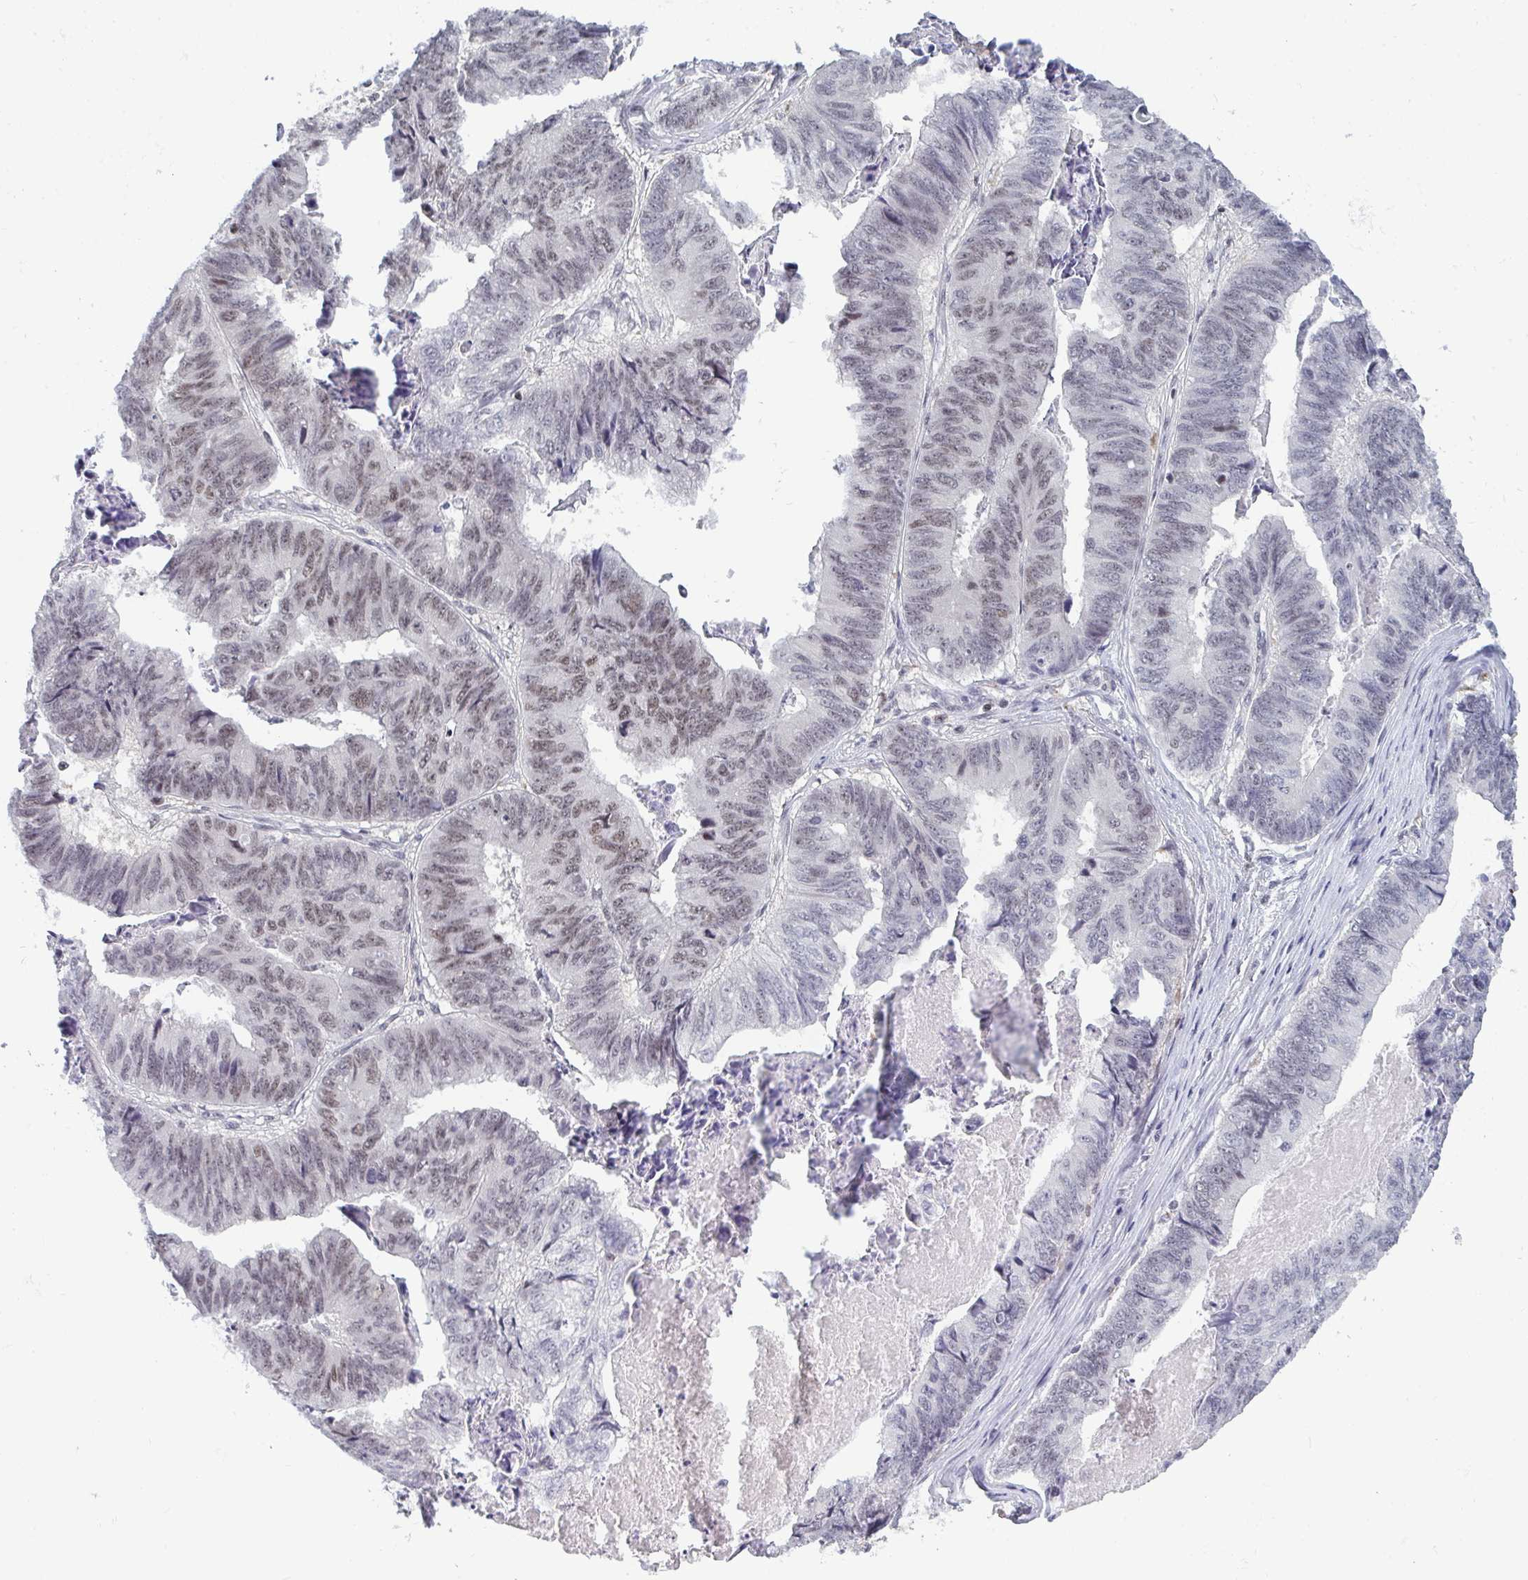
{"staining": {"intensity": "weak", "quantity": "25%-75%", "location": "nuclear"}, "tissue": "stomach cancer", "cell_type": "Tumor cells", "image_type": "cancer", "snomed": [{"axis": "morphology", "description": "Adenocarcinoma, NOS"}, {"axis": "topography", "description": "Stomach, lower"}], "caption": "The micrograph displays staining of stomach cancer, revealing weak nuclear protein positivity (brown color) within tumor cells.", "gene": "ATF1", "patient": {"sex": "male", "age": 77}}